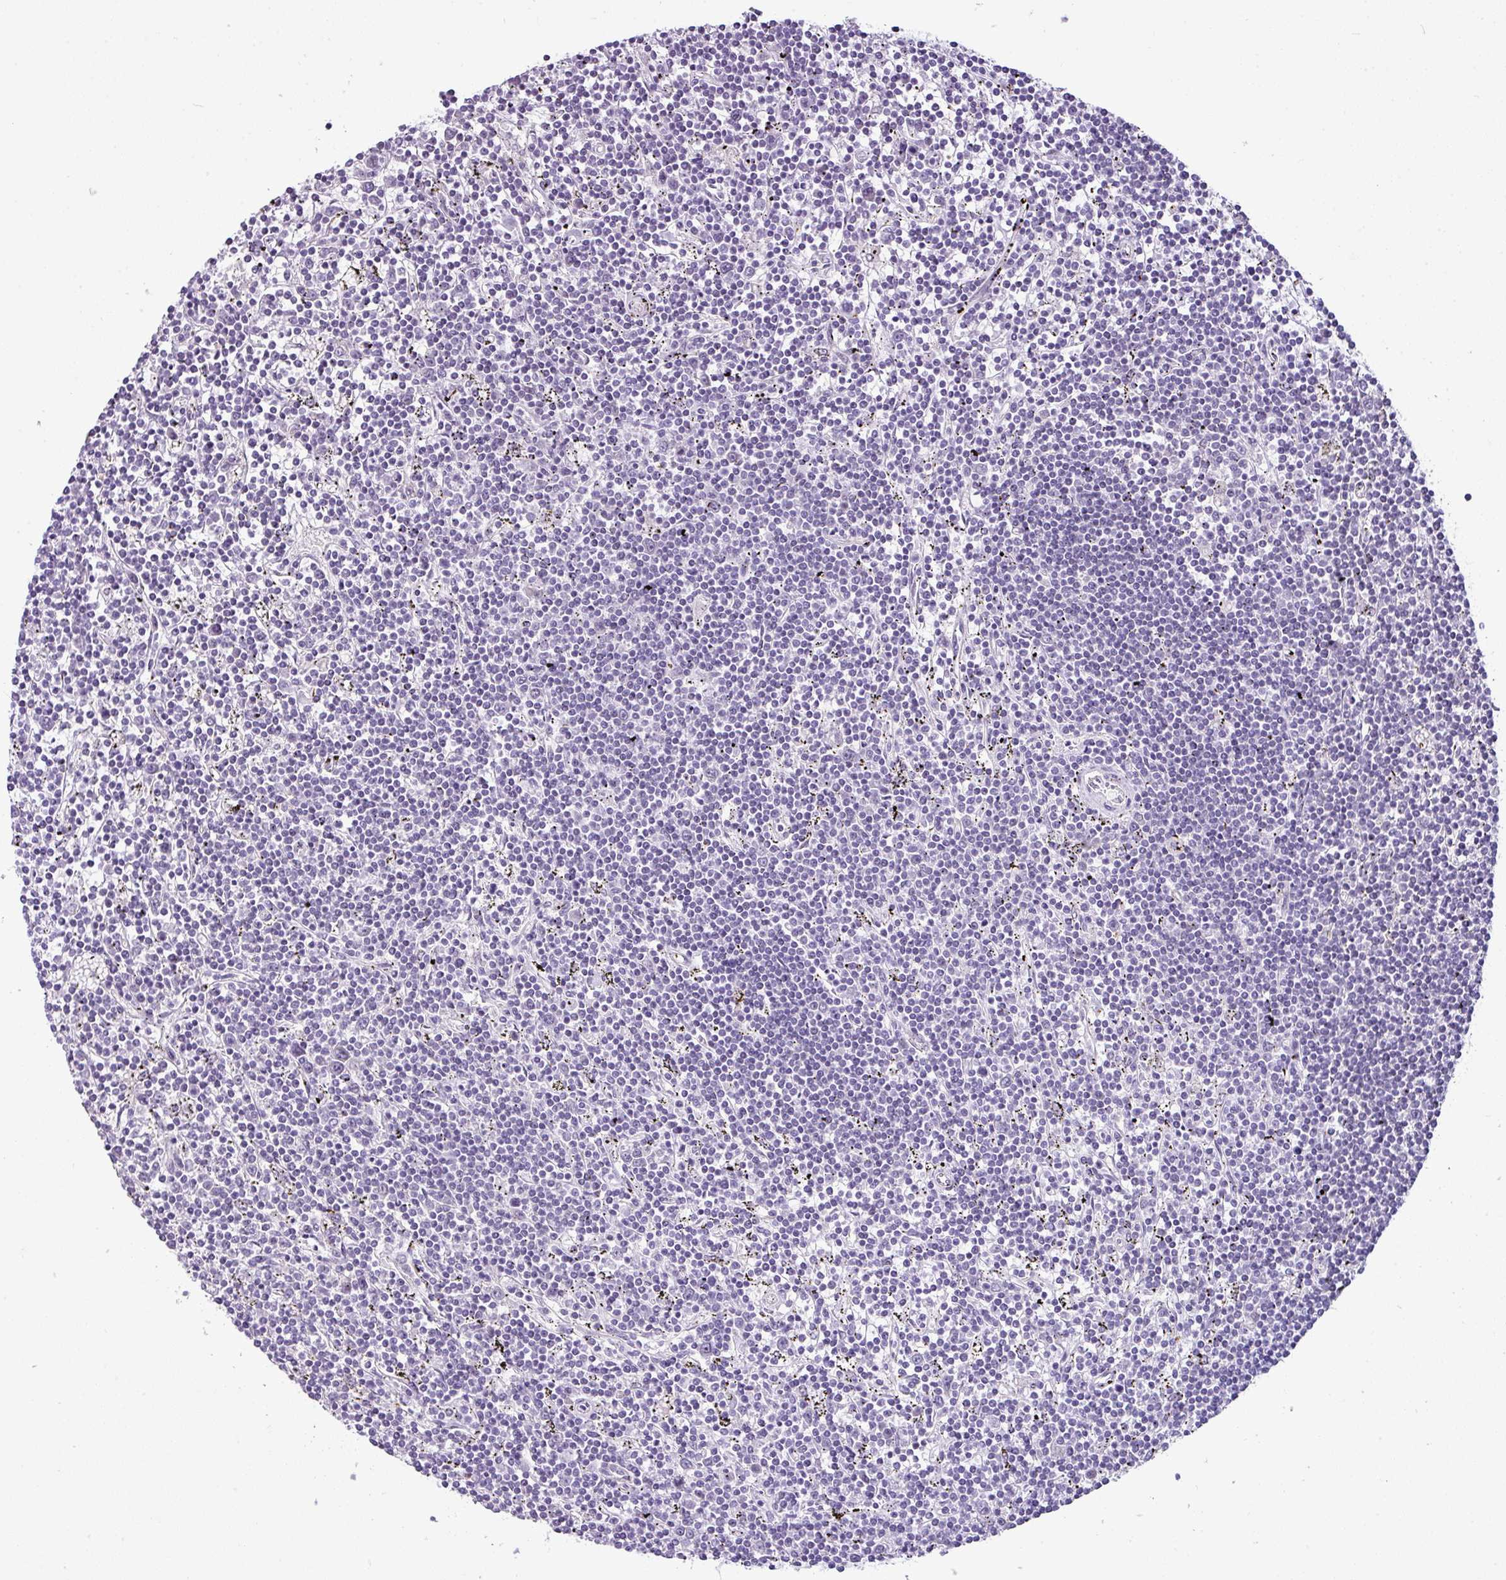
{"staining": {"intensity": "negative", "quantity": "none", "location": "none"}, "tissue": "lymphoma", "cell_type": "Tumor cells", "image_type": "cancer", "snomed": [{"axis": "morphology", "description": "Malignant lymphoma, non-Hodgkin's type, Low grade"}, {"axis": "topography", "description": "Spleen"}], "caption": "Malignant lymphoma, non-Hodgkin's type (low-grade) stained for a protein using IHC exhibits no staining tumor cells.", "gene": "TOR1AIP2", "patient": {"sex": "male", "age": 76}}